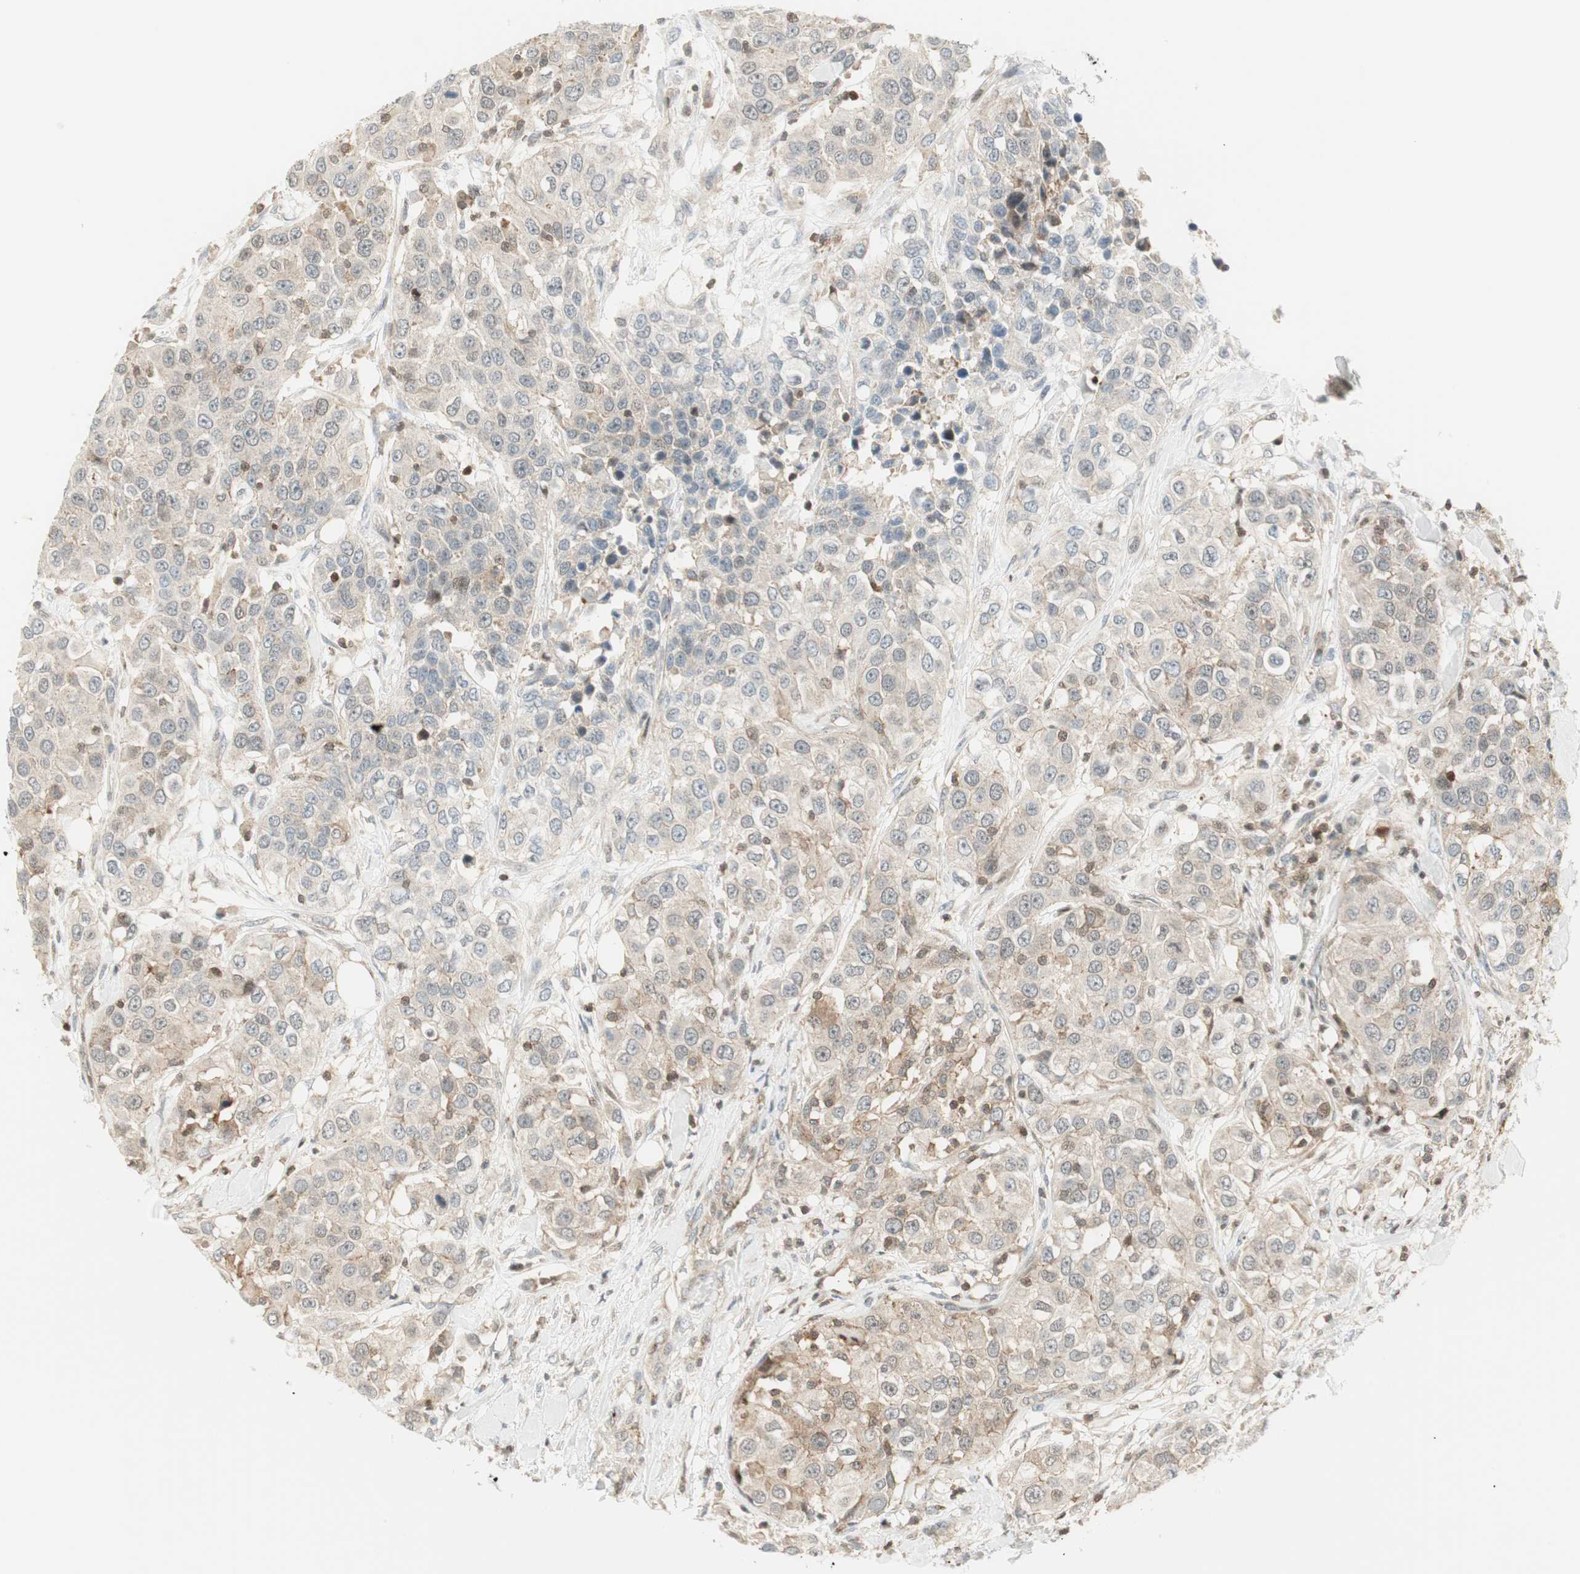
{"staining": {"intensity": "weak", "quantity": ">75%", "location": "cytoplasmic/membranous"}, "tissue": "urothelial cancer", "cell_type": "Tumor cells", "image_type": "cancer", "snomed": [{"axis": "morphology", "description": "Urothelial carcinoma, High grade"}, {"axis": "topography", "description": "Urinary bladder"}], "caption": "Immunohistochemical staining of human urothelial carcinoma (high-grade) demonstrates weak cytoplasmic/membranous protein expression in about >75% of tumor cells.", "gene": "PPP1CA", "patient": {"sex": "female", "age": 80}}